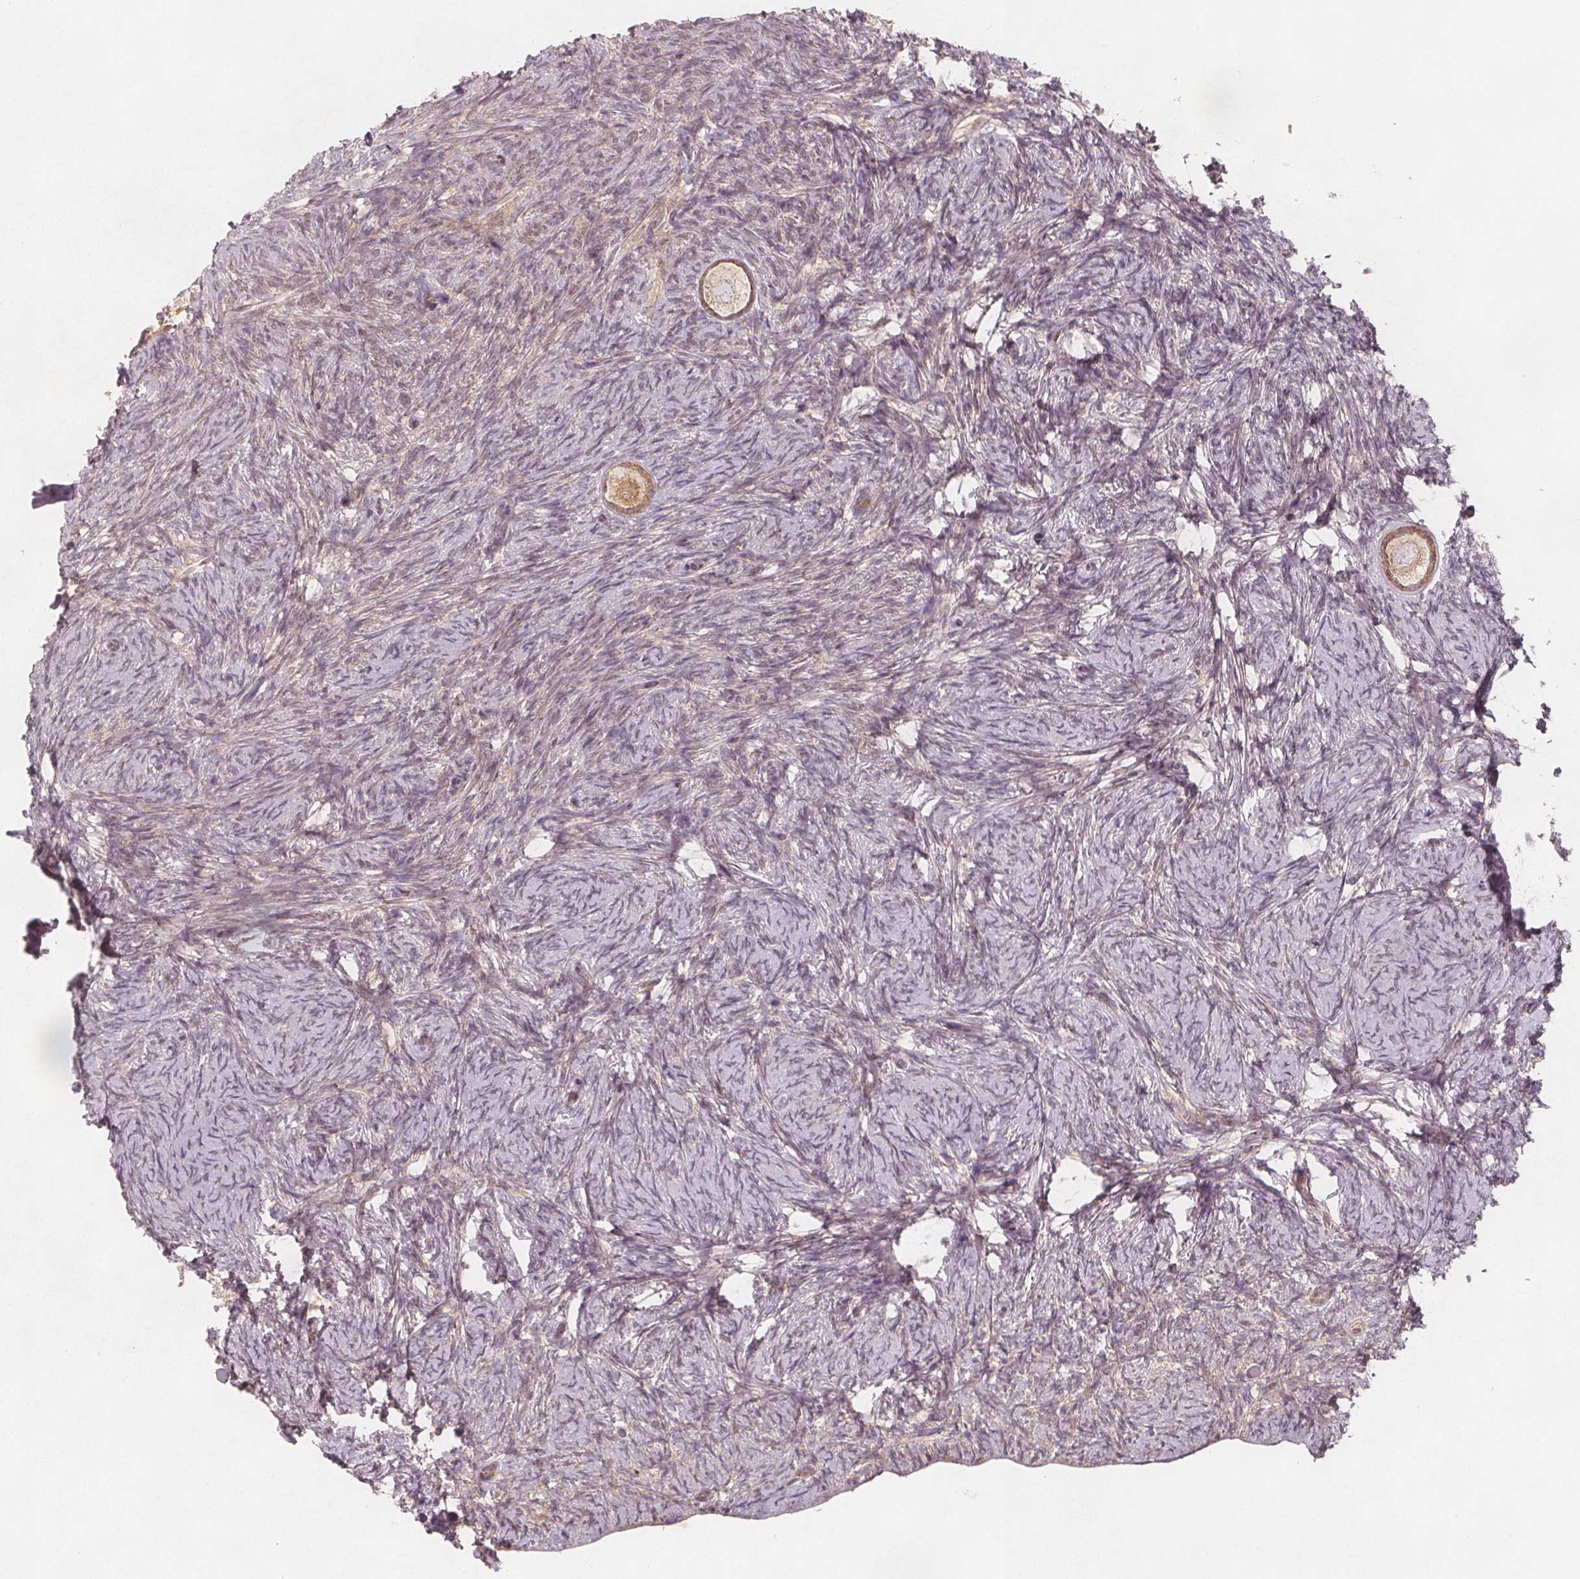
{"staining": {"intensity": "moderate", "quantity": ">75%", "location": "cytoplasmic/membranous"}, "tissue": "ovary", "cell_type": "Follicle cells", "image_type": "normal", "snomed": [{"axis": "morphology", "description": "Normal tissue, NOS"}, {"axis": "topography", "description": "Ovary"}], "caption": "Protein expression analysis of unremarkable ovary exhibits moderate cytoplasmic/membranous positivity in about >75% of follicle cells. (Stains: DAB in brown, nuclei in blue, Microscopy: brightfield microscopy at high magnification).", "gene": "NCSTN", "patient": {"sex": "female", "age": 34}}